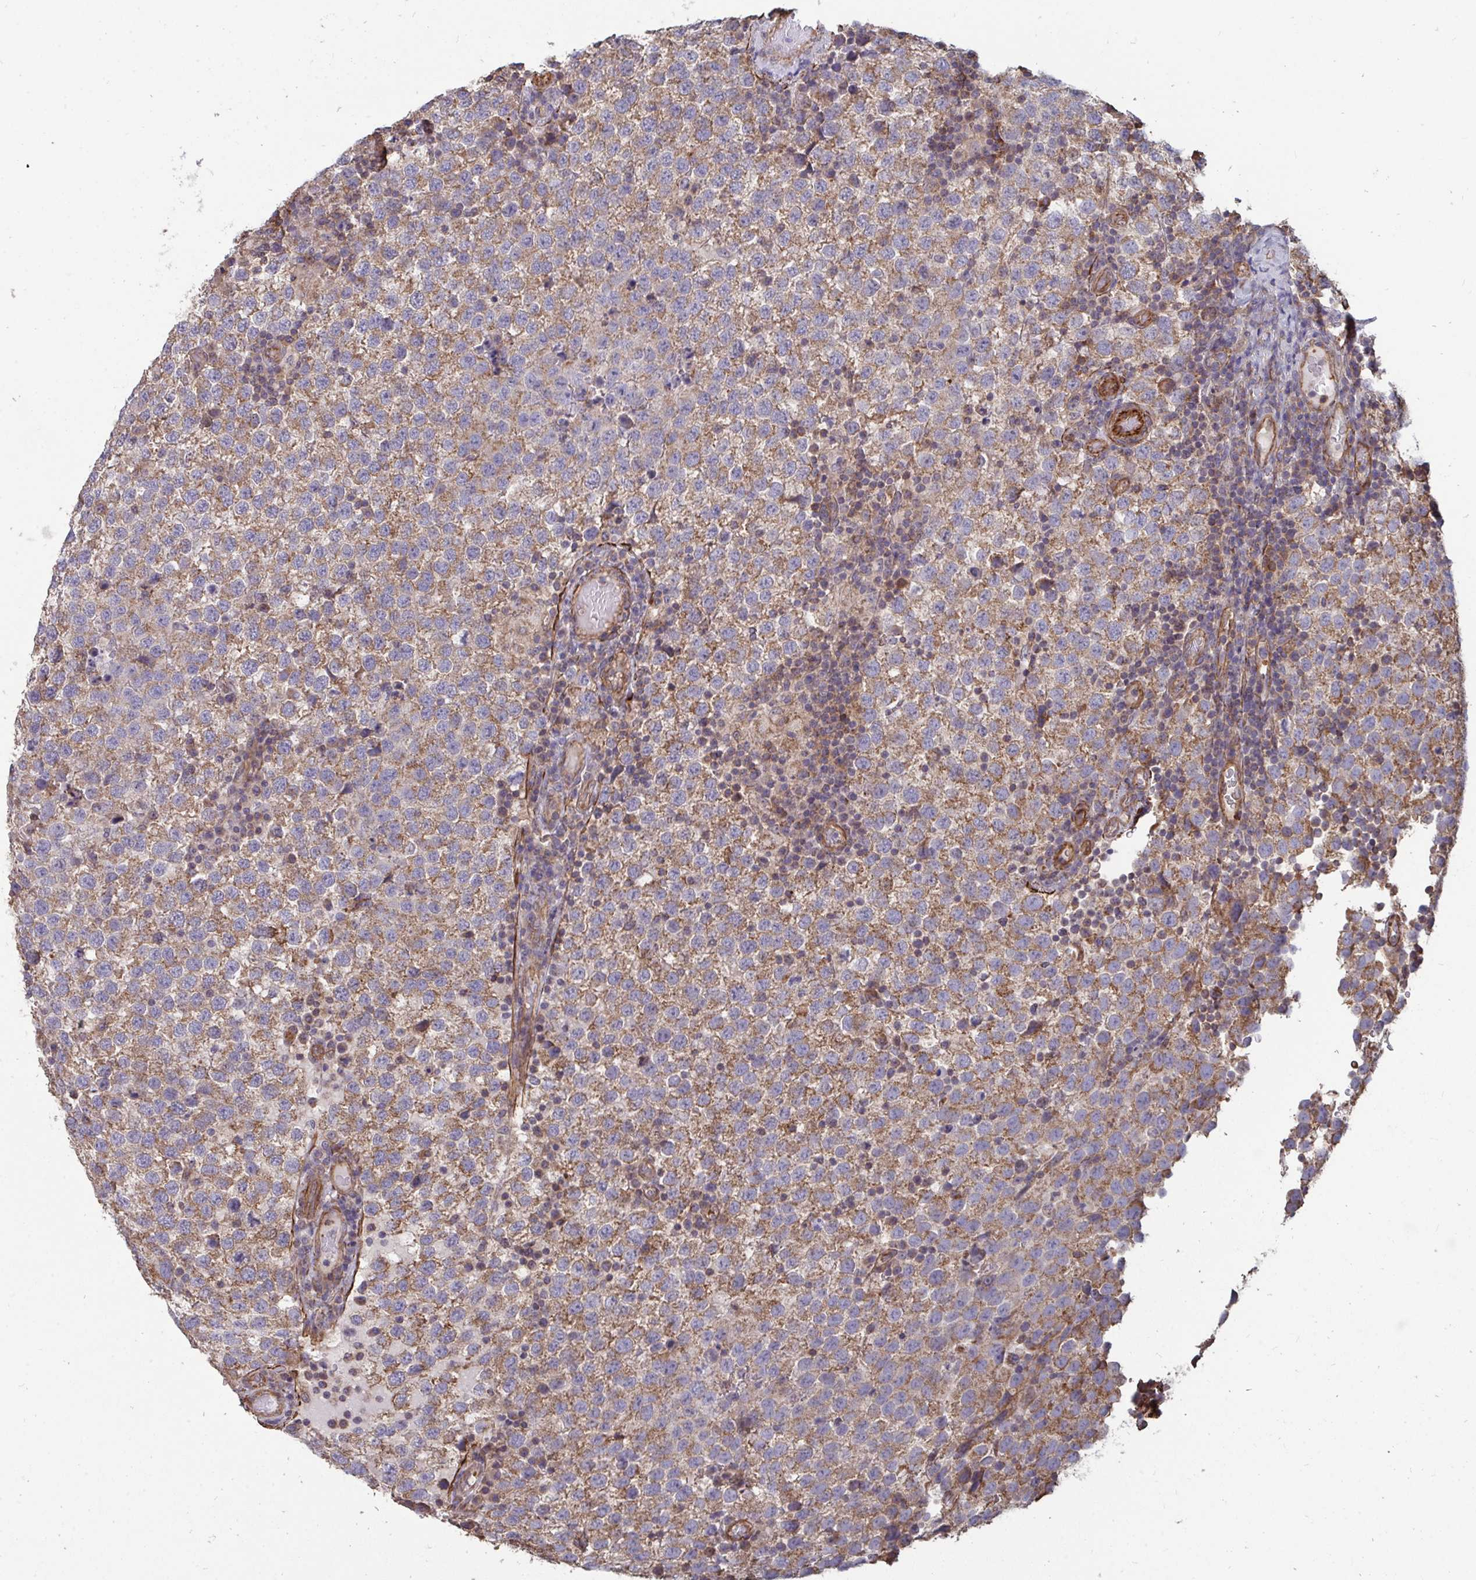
{"staining": {"intensity": "weak", "quantity": "25%-75%", "location": "cytoplasmic/membranous"}, "tissue": "testis cancer", "cell_type": "Tumor cells", "image_type": "cancer", "snomed": [{"axis": "morphology", "description": "Seminoma, NOS"}, {"axis": "topography", "description": "Testis"}], "caption": "There is low levels of weak cytoplasmic/membranous staining in tumor cells of testis cancer, as demonstrated by immunohistochemical staining (brown color).", "gene": "ISCU", "patient": {"sex": "male", "age": 34}}